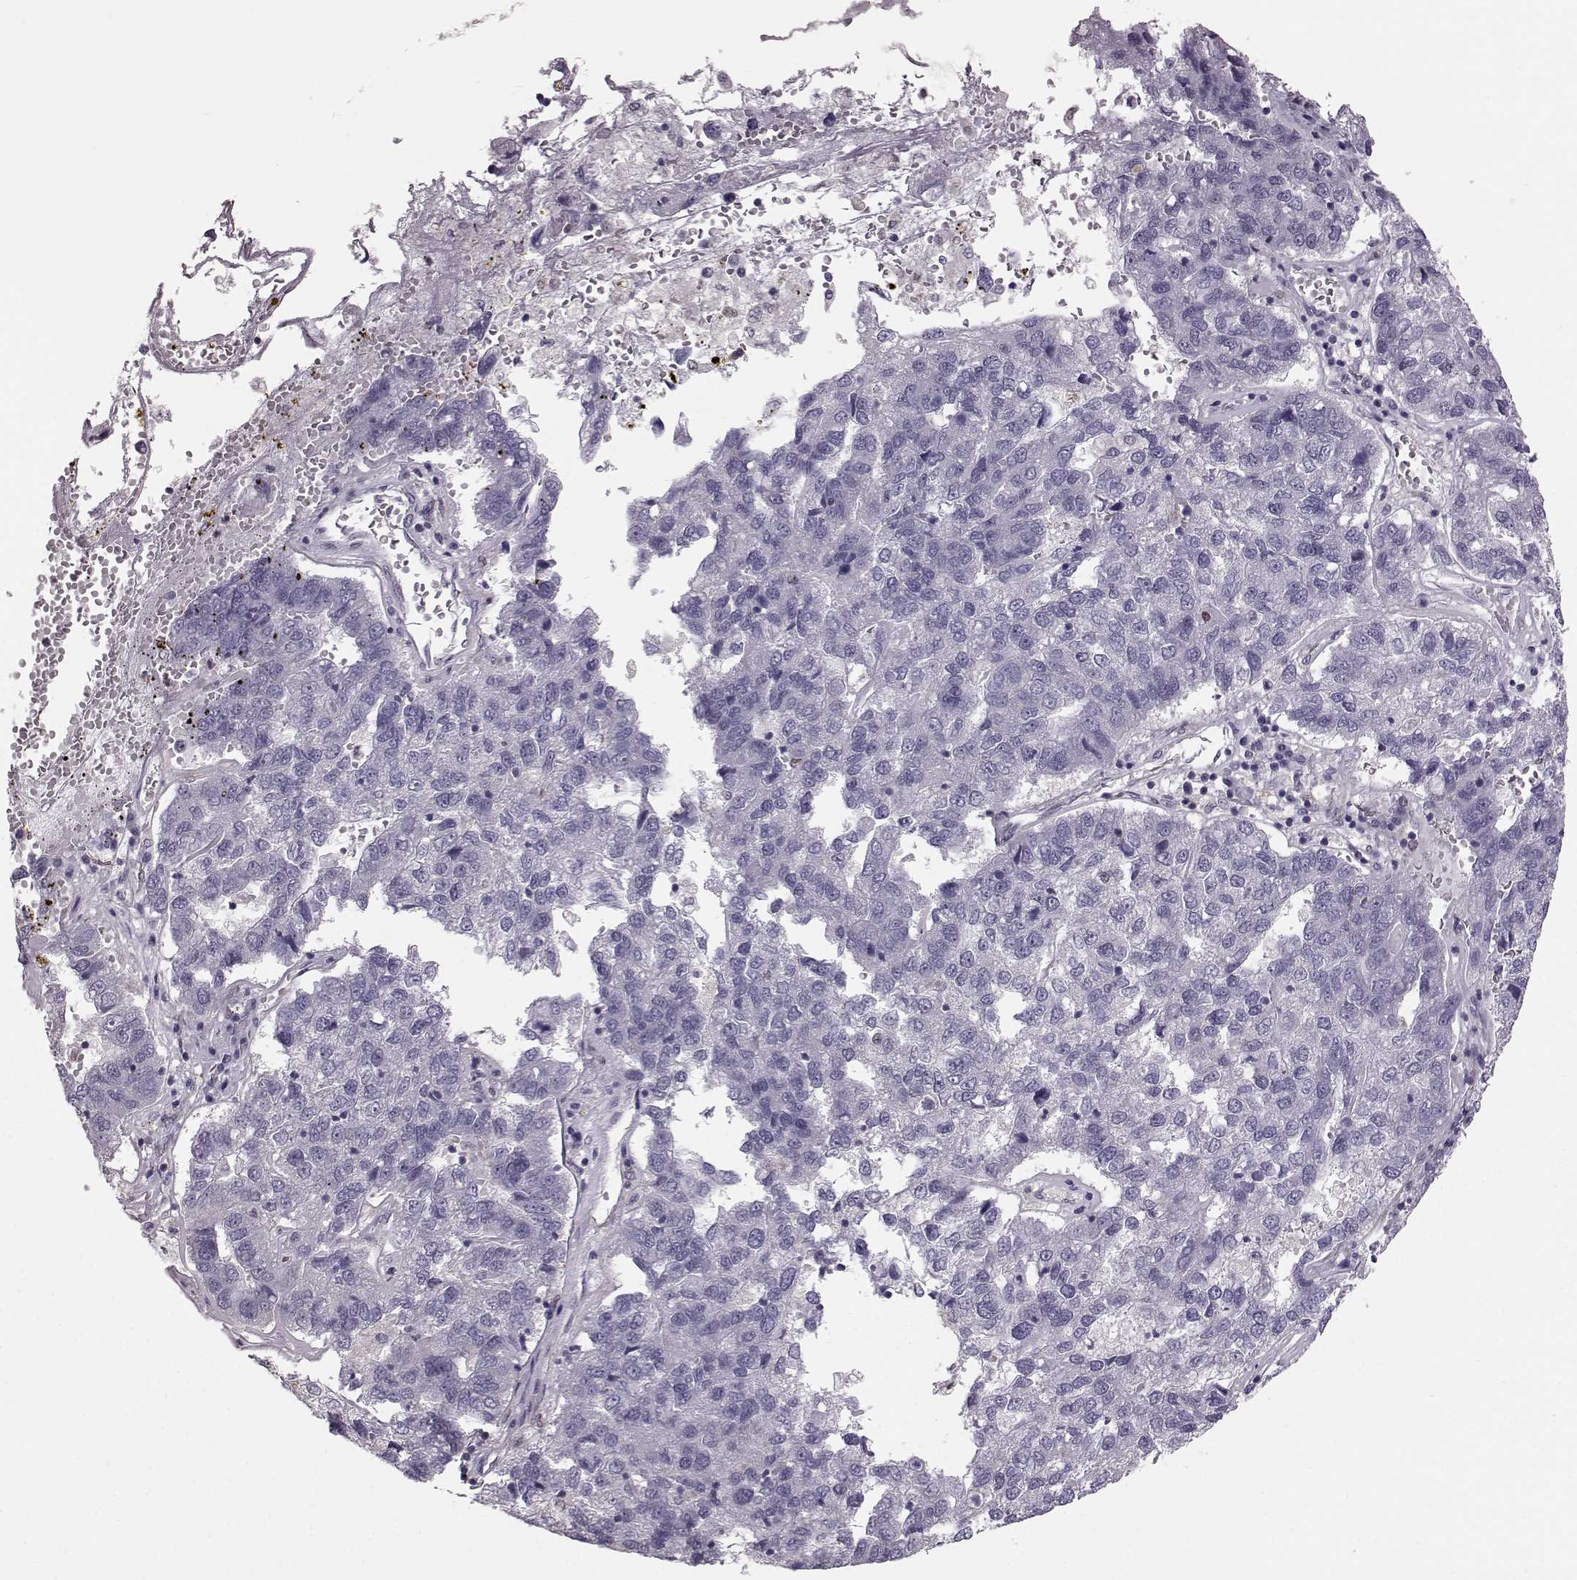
{"staining": {"intensity": "negative", "quantity": "none", "location": "none"}, "tissue": "pancreatic cancer", "cell_type": "Tumor cells", "image_type": "cancer", "snomed": [{"axis": "morphology", "description": "Adenocarcinoma, NOS"}, {"axis": "topography", "description": "Pancreas"}], "caption": "A high-resolution micrograph shows IHC staining of pancreatic adenocarcinoma, which exhibits no significant expression in tumor cells.", "gene": "KLF6", "patient": {"sex": "female", "age": 61}}